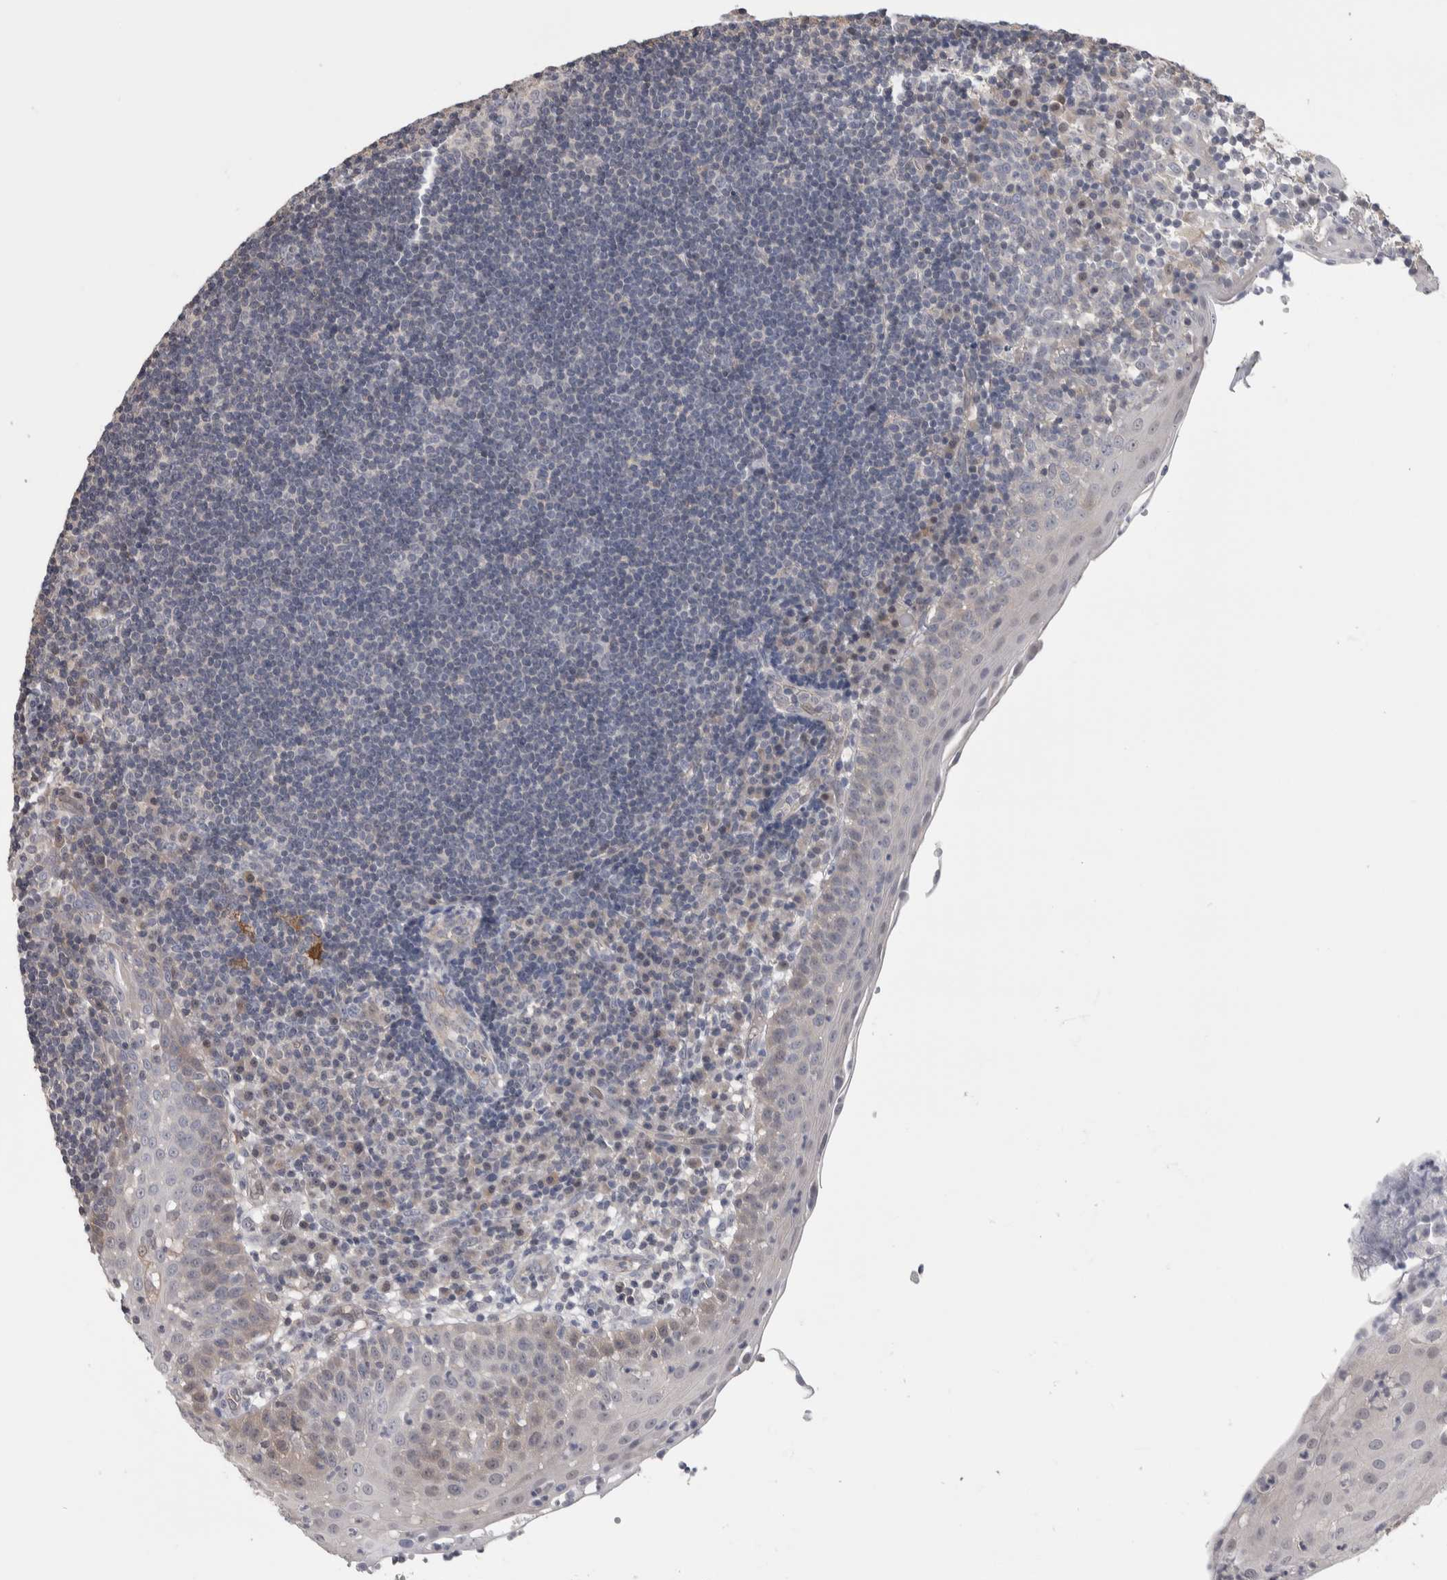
{"staining": {"intensity": "negative", "quantity": "none", "location": "none"}, "tissue": "tonsil", "cell_type": "Germinal center cells", "image_type": "normal", "snomed": [{"axis": "morphology", "description": "Normal tissue, NOS"}, {"axis": "topography", "description": "Tonsil"}], "caption": "Immunohistochemical staining of benign human tonsil demonstrates no significant expression in germinal center cells. The staining is performed using DAB (3,3'-diaminobenzidine) brown chromogen with nuclei counter-stained in using hematoxylin.", "gene": "ZBTB49", "patient": {"sex": "female", "age": 40}}